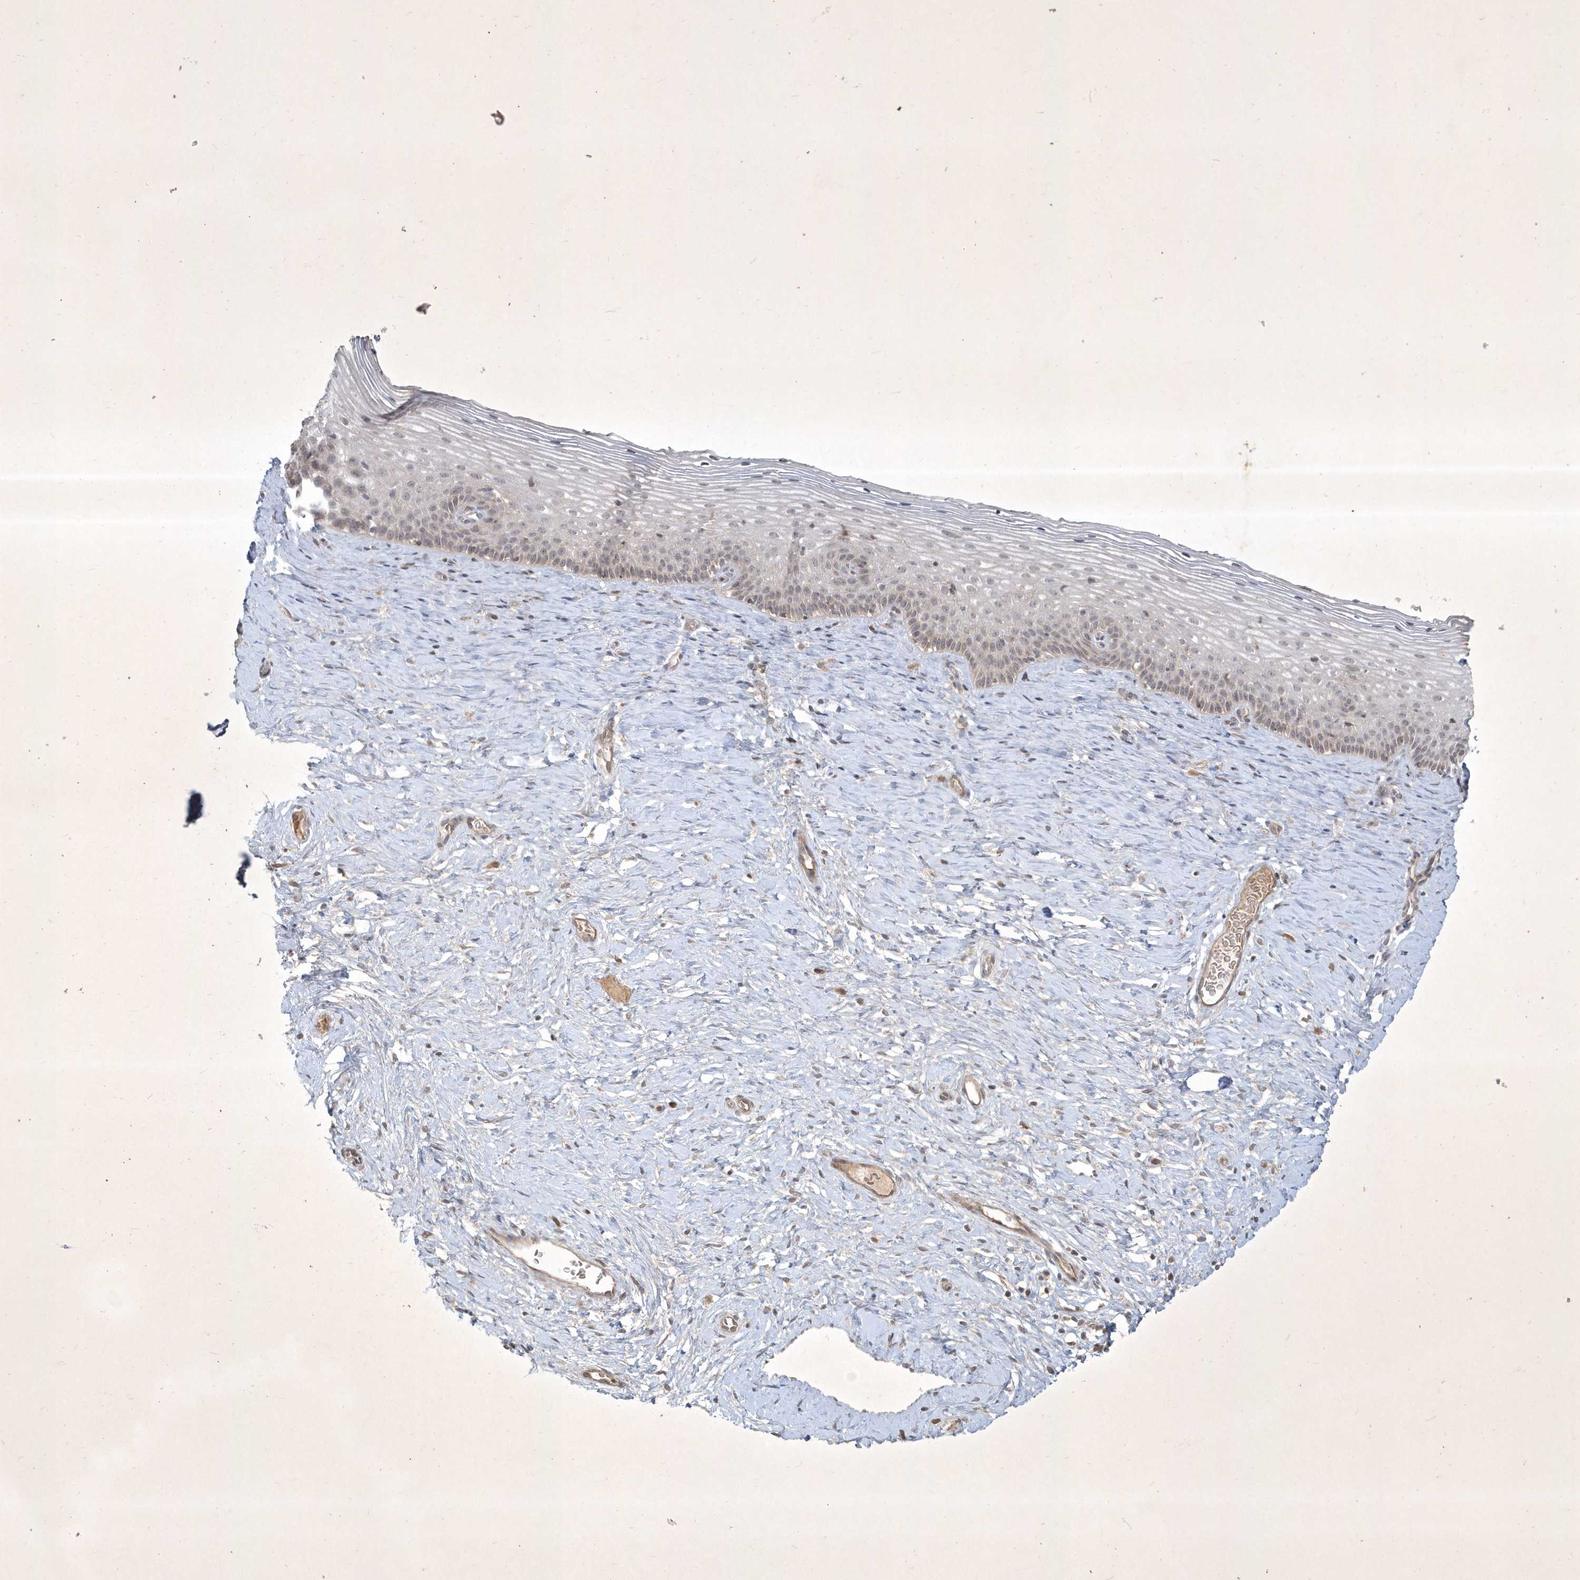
{"staining": {"intensity": "moderate", "quantity": ">75%", "location": "cytoplasmic/membranous"}, "tissue": "cervix", "cell_type": "Glandular cells", "image_type": "normal", "snomed": [{"axis": "morphology", "description": "Normal tissue, NOS"}, {"axis": "topography", "description": "Cervix"}], "caption": "DAB (3,3'-diaminobenzidine) immunohistochemical staining of normal cervix exhibits moderate cytoplasmic/membranous protein staining in approximately >75% of glandular cells.", "gene": "BOD1L2", "patient": {"sex": "female", "age": 33}}